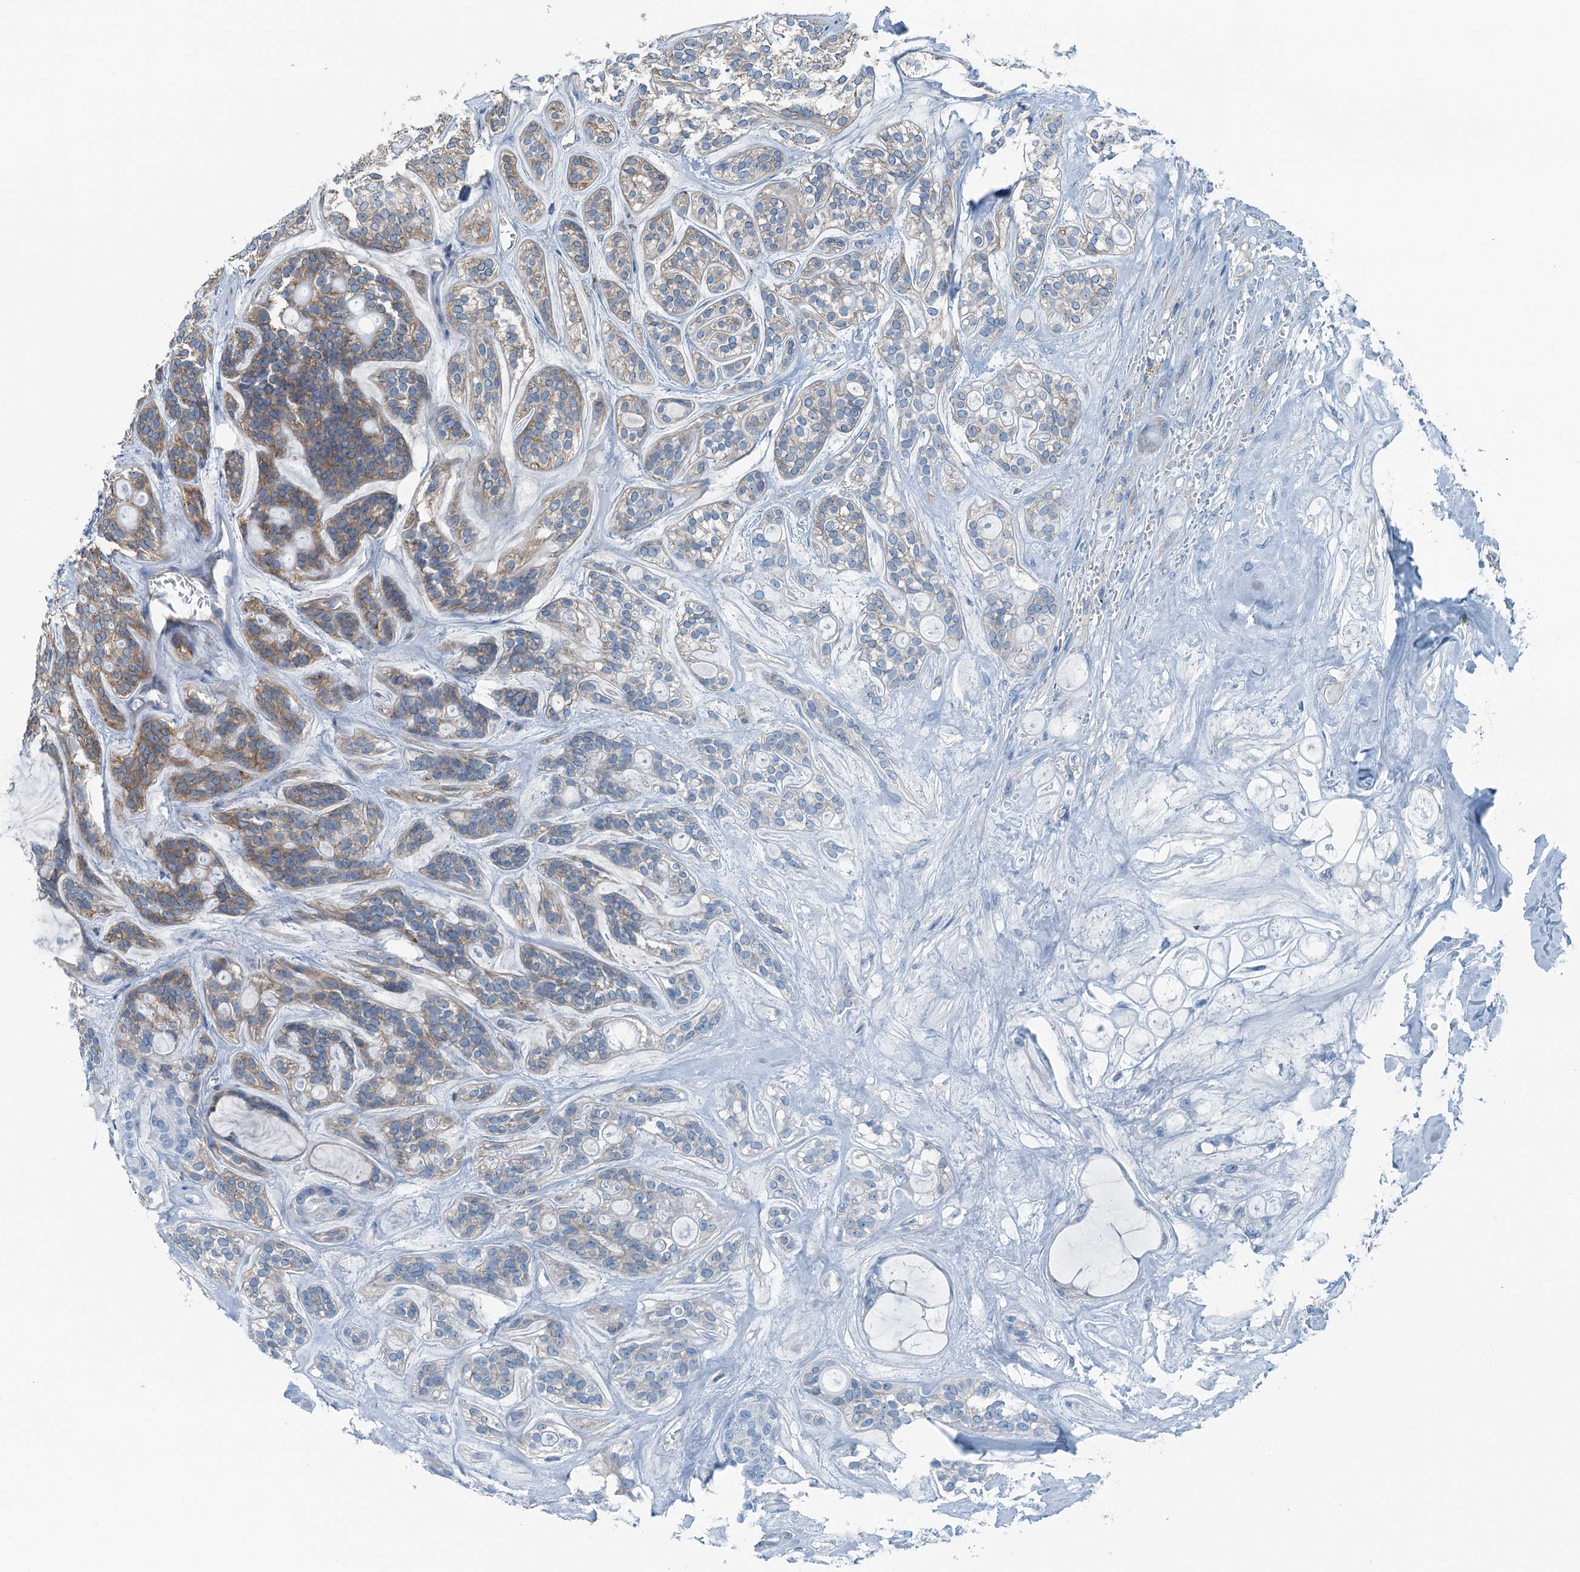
{"staining": {"intensity": "weak", "quantity": "25%-75%", "location": "cytoplasmic/membranous"}, "tissue": "head and neck cancer", "cell_type": "Tumor cells", "image_type": "cancer", "snomed": [{"axis": "morphology", "description": "Adenocarcinoma, NOS"}, {"axis": "topography", "description": "Head-Neck"}], "caption": "A low amount of weak cytoplasmic/membranous positivity is appreciated in about 25%-75% of tumor cells in head and neck cancer (adenocarcinoma) tissue. Nuclei are stained in blue.", "gene": "TMOD2", "patient": {"sex": "male", "age": 66}}